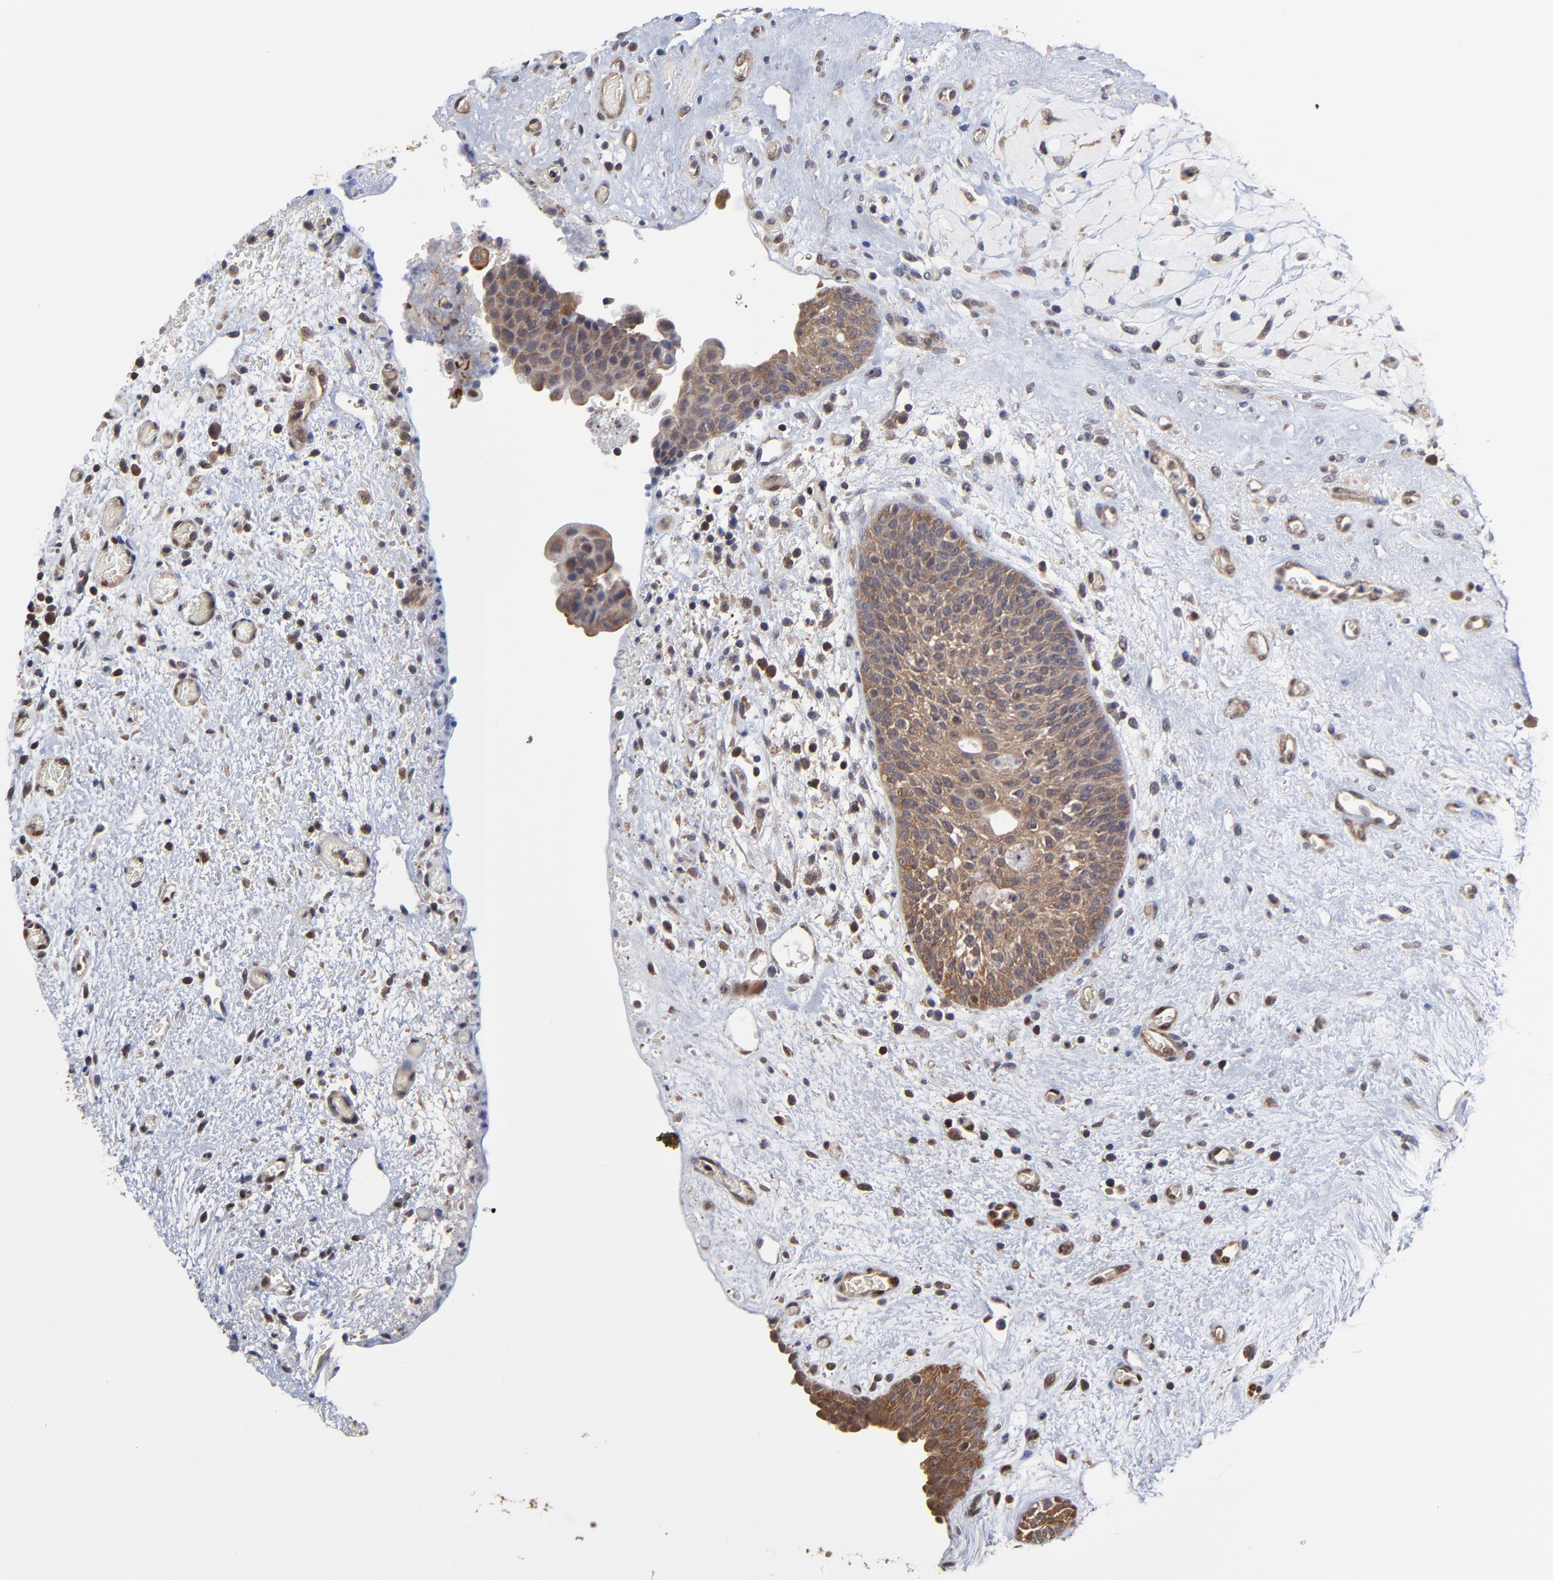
{"staining": {"intensity": "weak", "quantity": ">75%", "location": "cytoplasmic/membranous"}, "tissue": "urinary bladder", "cell_type": "Urothelial cells", "image_type": "normal", "snomed": [{"axis": "morphology", "description": "Normal tissue, NOS"}, {"axis": "topography", "description": "Urinary bladder"}], "caption": "The image displays staining of benign urinary bladder, revealing weak cytoplasmic/membranous protein expression (brown color) within urothelial cells.", "gene": "CCT2", "patient": {"sex": "male", "age": 48}}